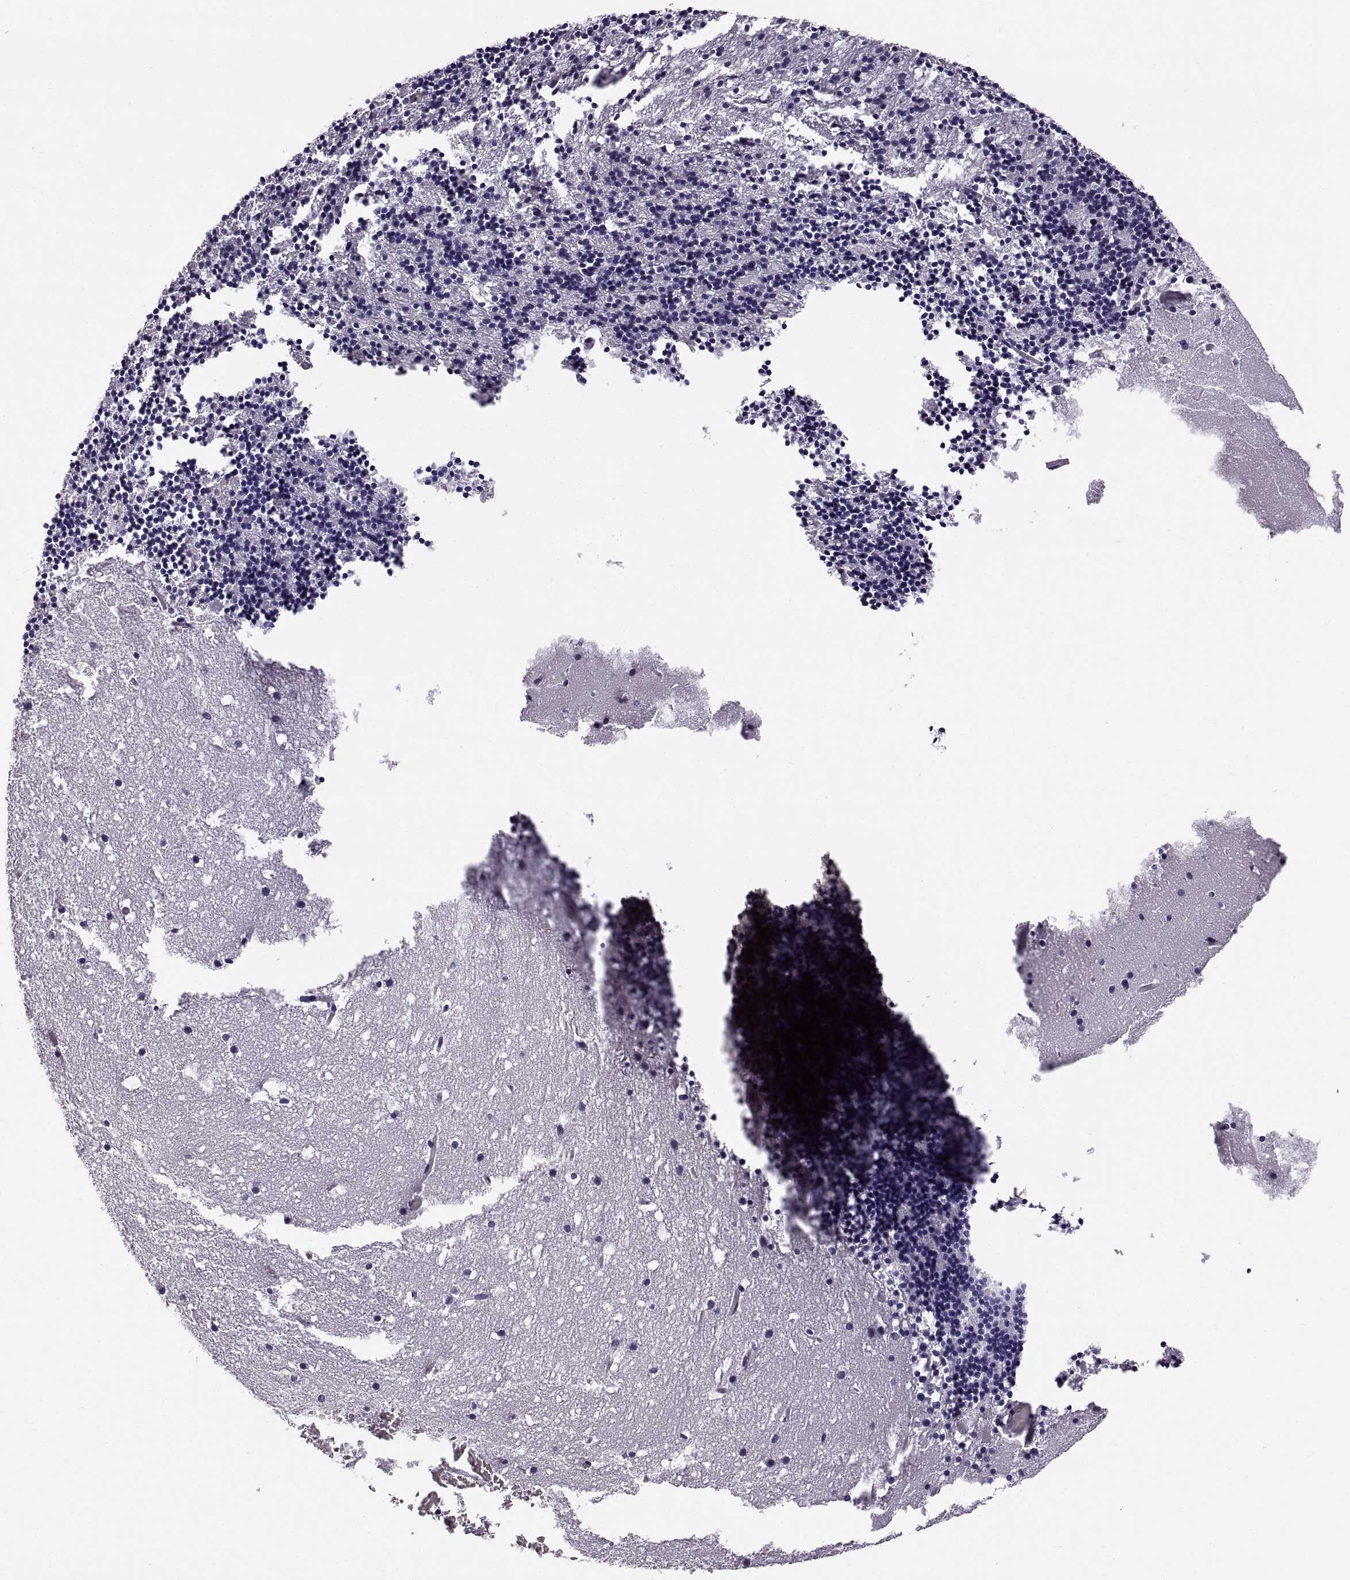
{"staining": {"intensity": "negative", "quantity": "none", "location": "none"}, "tissue": "cerebellum", "cell_type": "Cells in granular layer", "image_type": "normal", "snomed": [{"axis": "morphology", "description": "Normal tissue, NOS"}, {"axis": "topography", "description": "Cerebellum"}], "caption": "Immunohistochemical staining of unremarkable human cerebellum displays no significant positivity in cells in granular layer. Brightfield microscopy of IHC stained with DAB (brown) and hematoxylin (blue), captured at high magnification.", "gene": "ADAM32", "patient": {"sex": "male", "age": 37}}